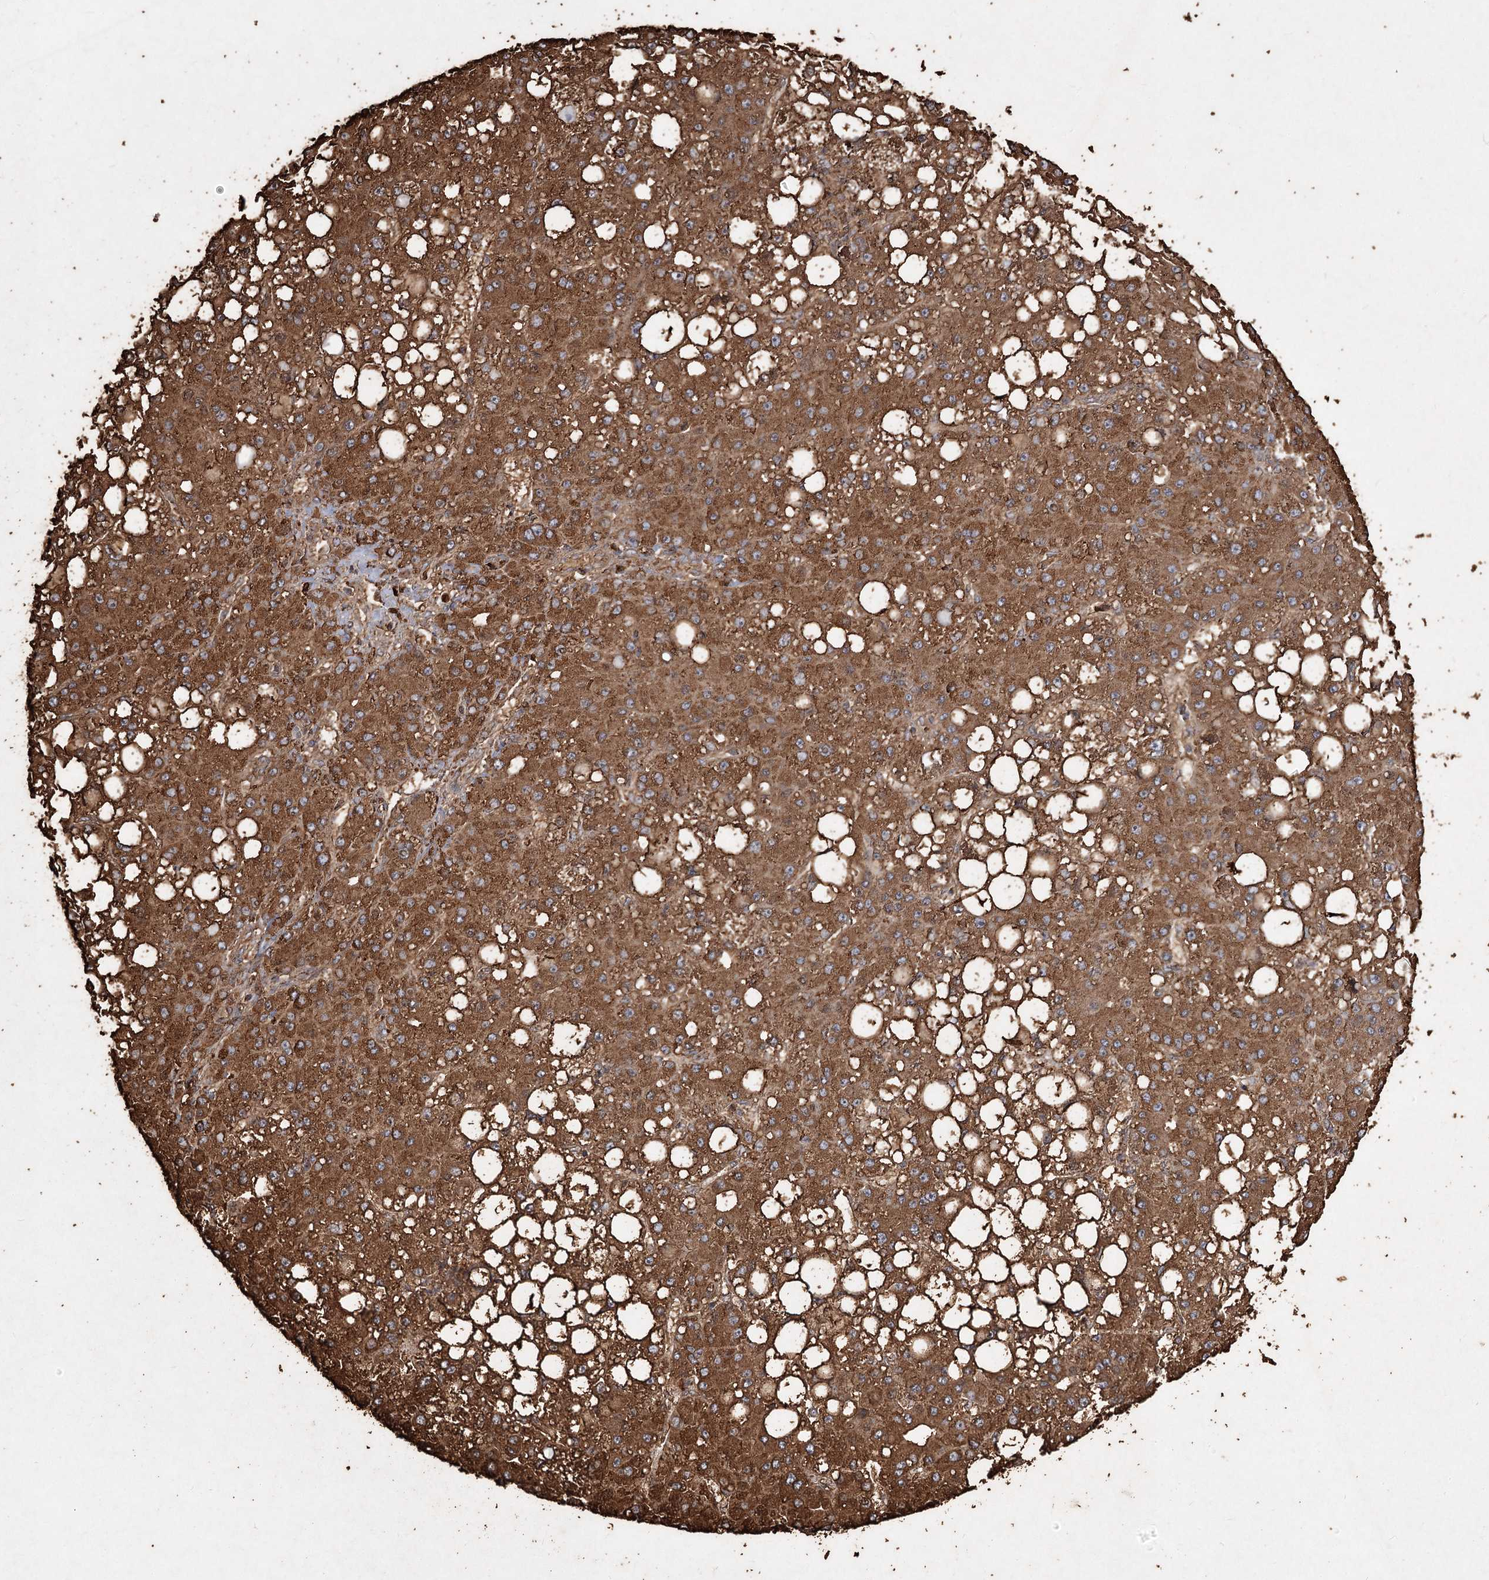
{"staining": {"intensity": "strong", "quantity": ">75%", "location": "cytoplasmic/membranous"}, "tissue": "liver cancer", "cell_type": "Tumor cells", "image_type": "cancer", "snomed": [{"axis": "morphology", "description": "Carcinoma, Hepatocellular, NOS"}, {"axis": "topography", "description": "Liver"}], "caption": "A high amount of strong cytoplasmic/membranous staining is seen in about >75% of tumor cells in liver cancer tissue.", "gene": "PIK3C2A", "patient": {"sex": "male", "age": 67}}